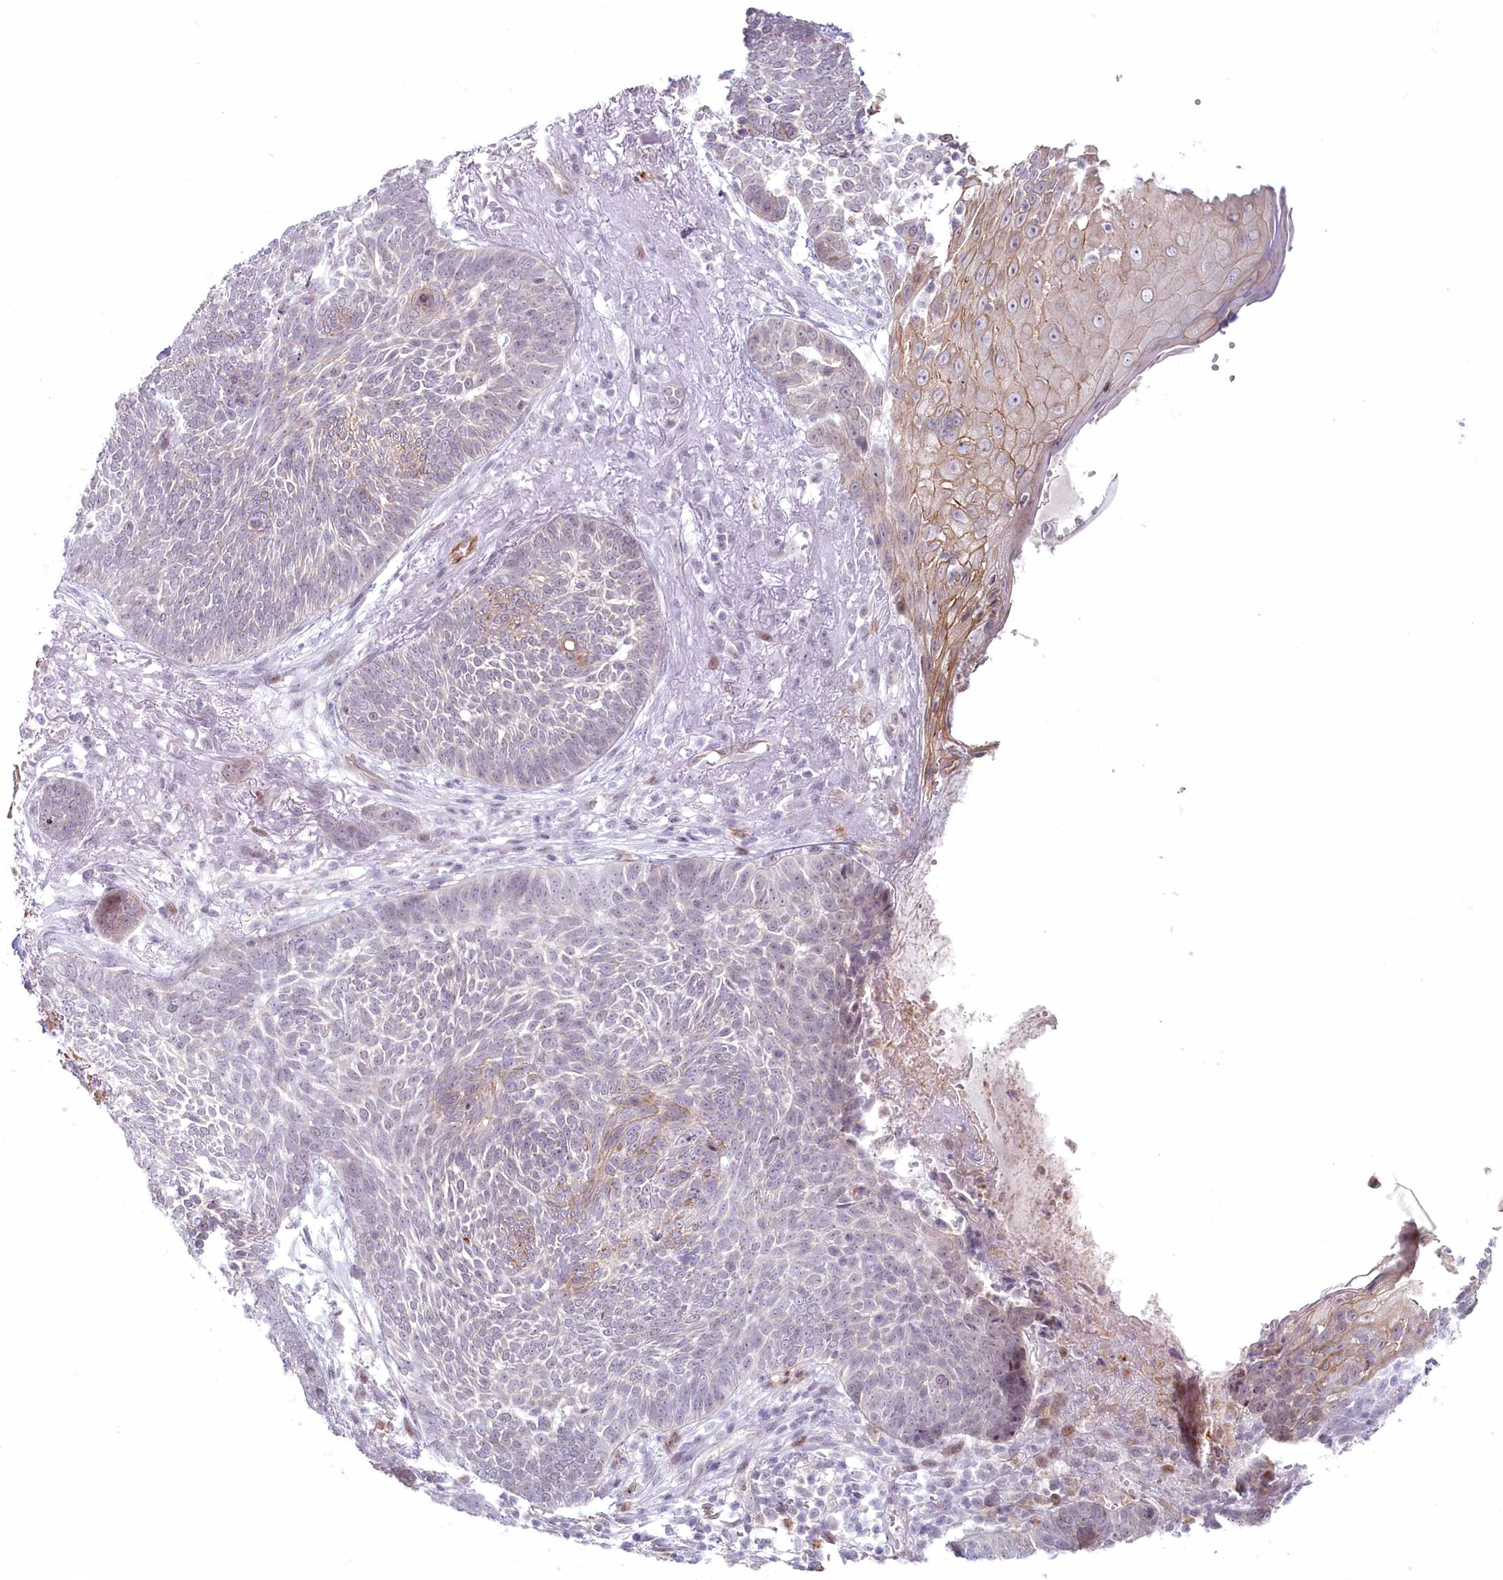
{"staining": {"intensity": "weak", "quantity": "<25%", "location": "cytoplasmic/membranous"}, "tissue": "skin cancer", "cell_type": "Tumor cells", "image_type": "cancer", "snomed": [{"axis": "morphology", "description": "Normal tissue, NOS"}, {"axis": "morphology", "description": "Basal cell carcinoma"}, {"axis": "topography", "description": "Skin"}], "caption": "Histopathology image shows no significant protein positivity in tumor cells of skin cancer (basal cell carcinoma).", "gene": "ABHD8", "patient": {"sex": "male", "age": 64}}